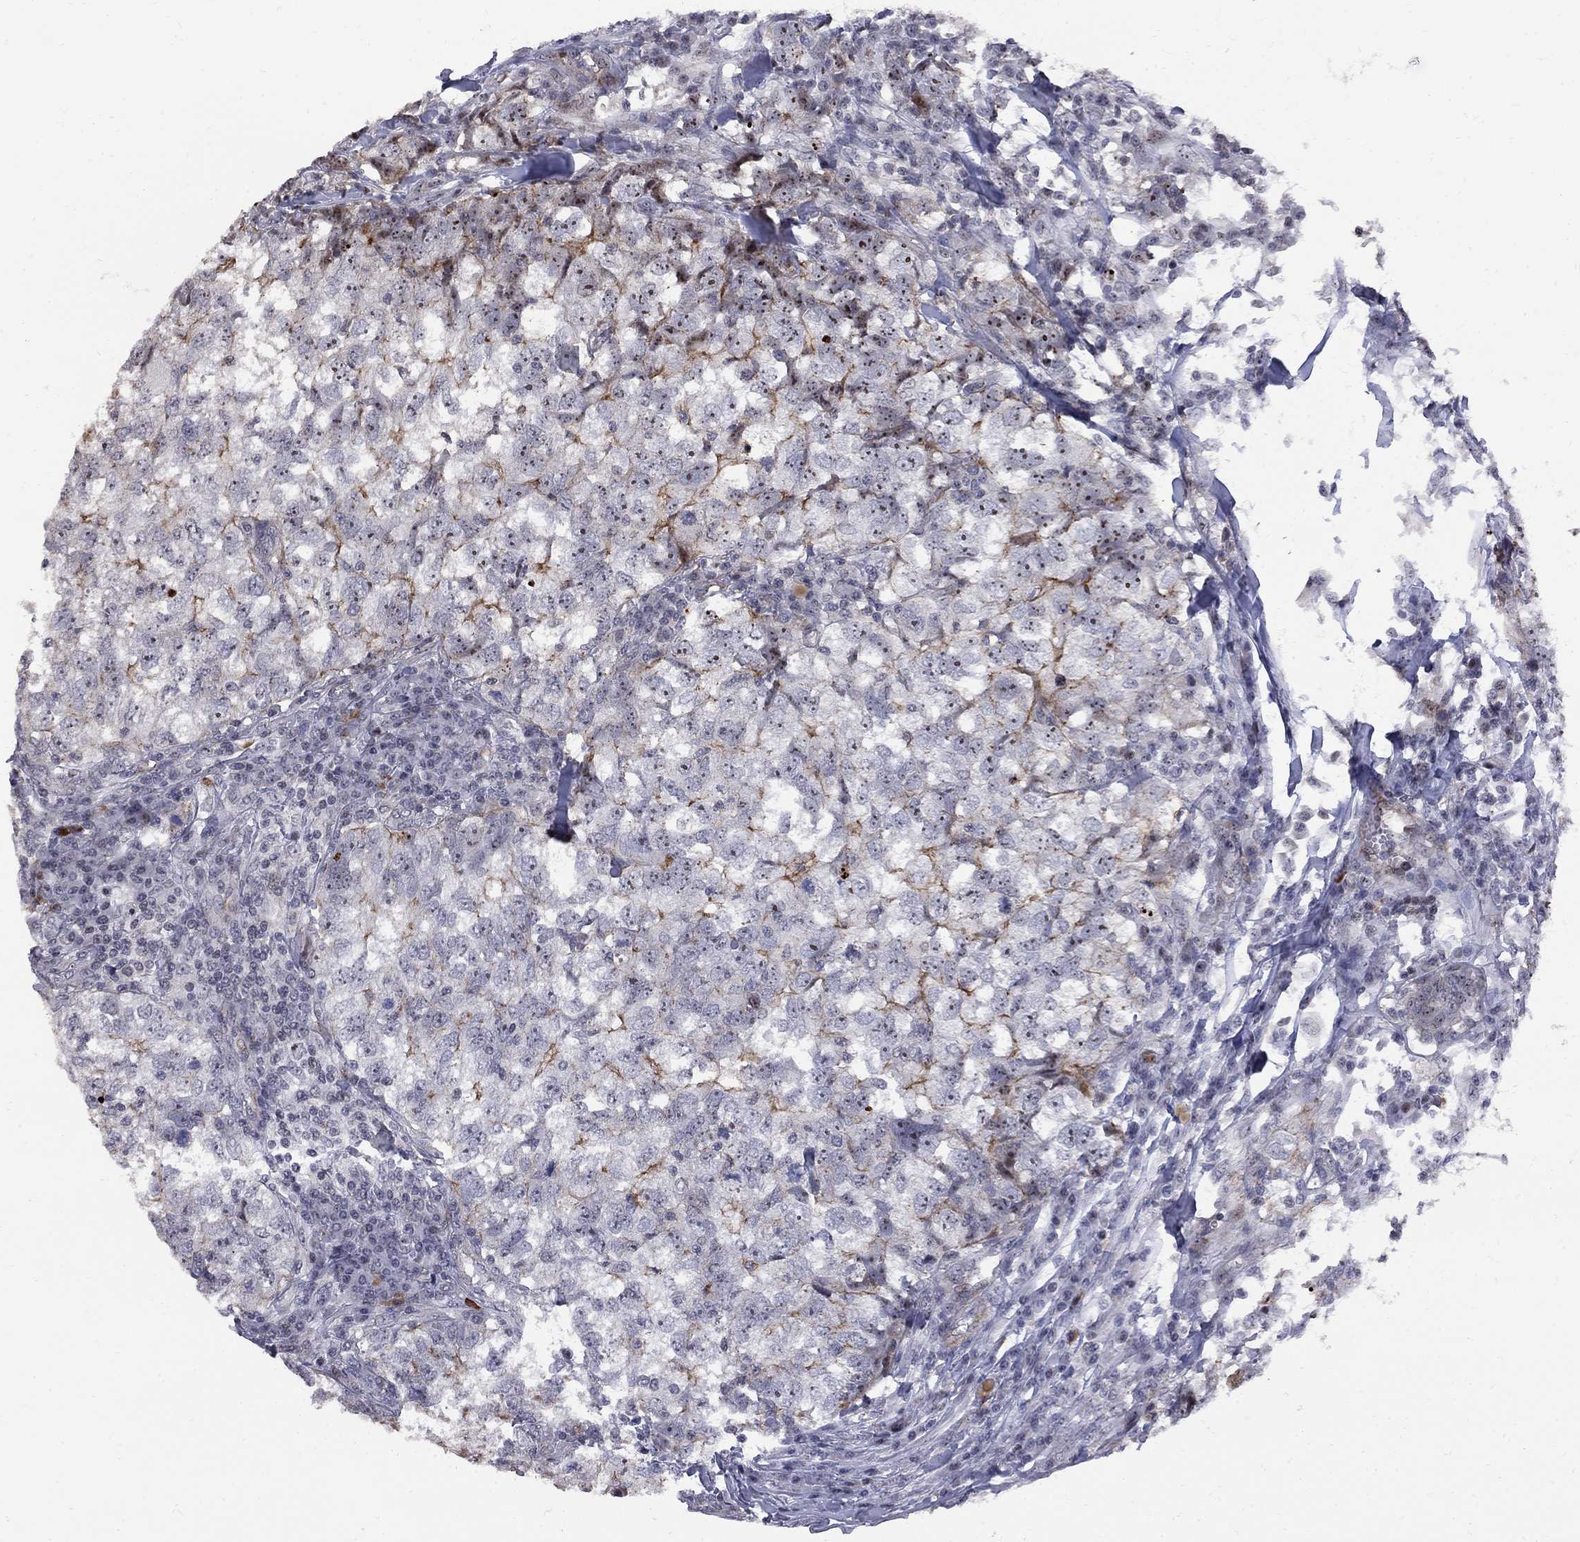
{"staining": {"intensity": "weak", "quantity": "<25%", "location": "nuclear"}, "tissue": "breast cancer", "cell_type": "Tumor cells", "image_type": "cancer", "snomed": [{"axis": "morphology", "description": "Duct carcinoma"}, {"axis": "topography", "description": "Breast"}], "caption": "Photomicrograph shows no protein staining in tumor cells of breast infiltrating ductal carcinoma tissue.", "gene": "DHX33", "patient": {"sex": "female", "age": 30}}